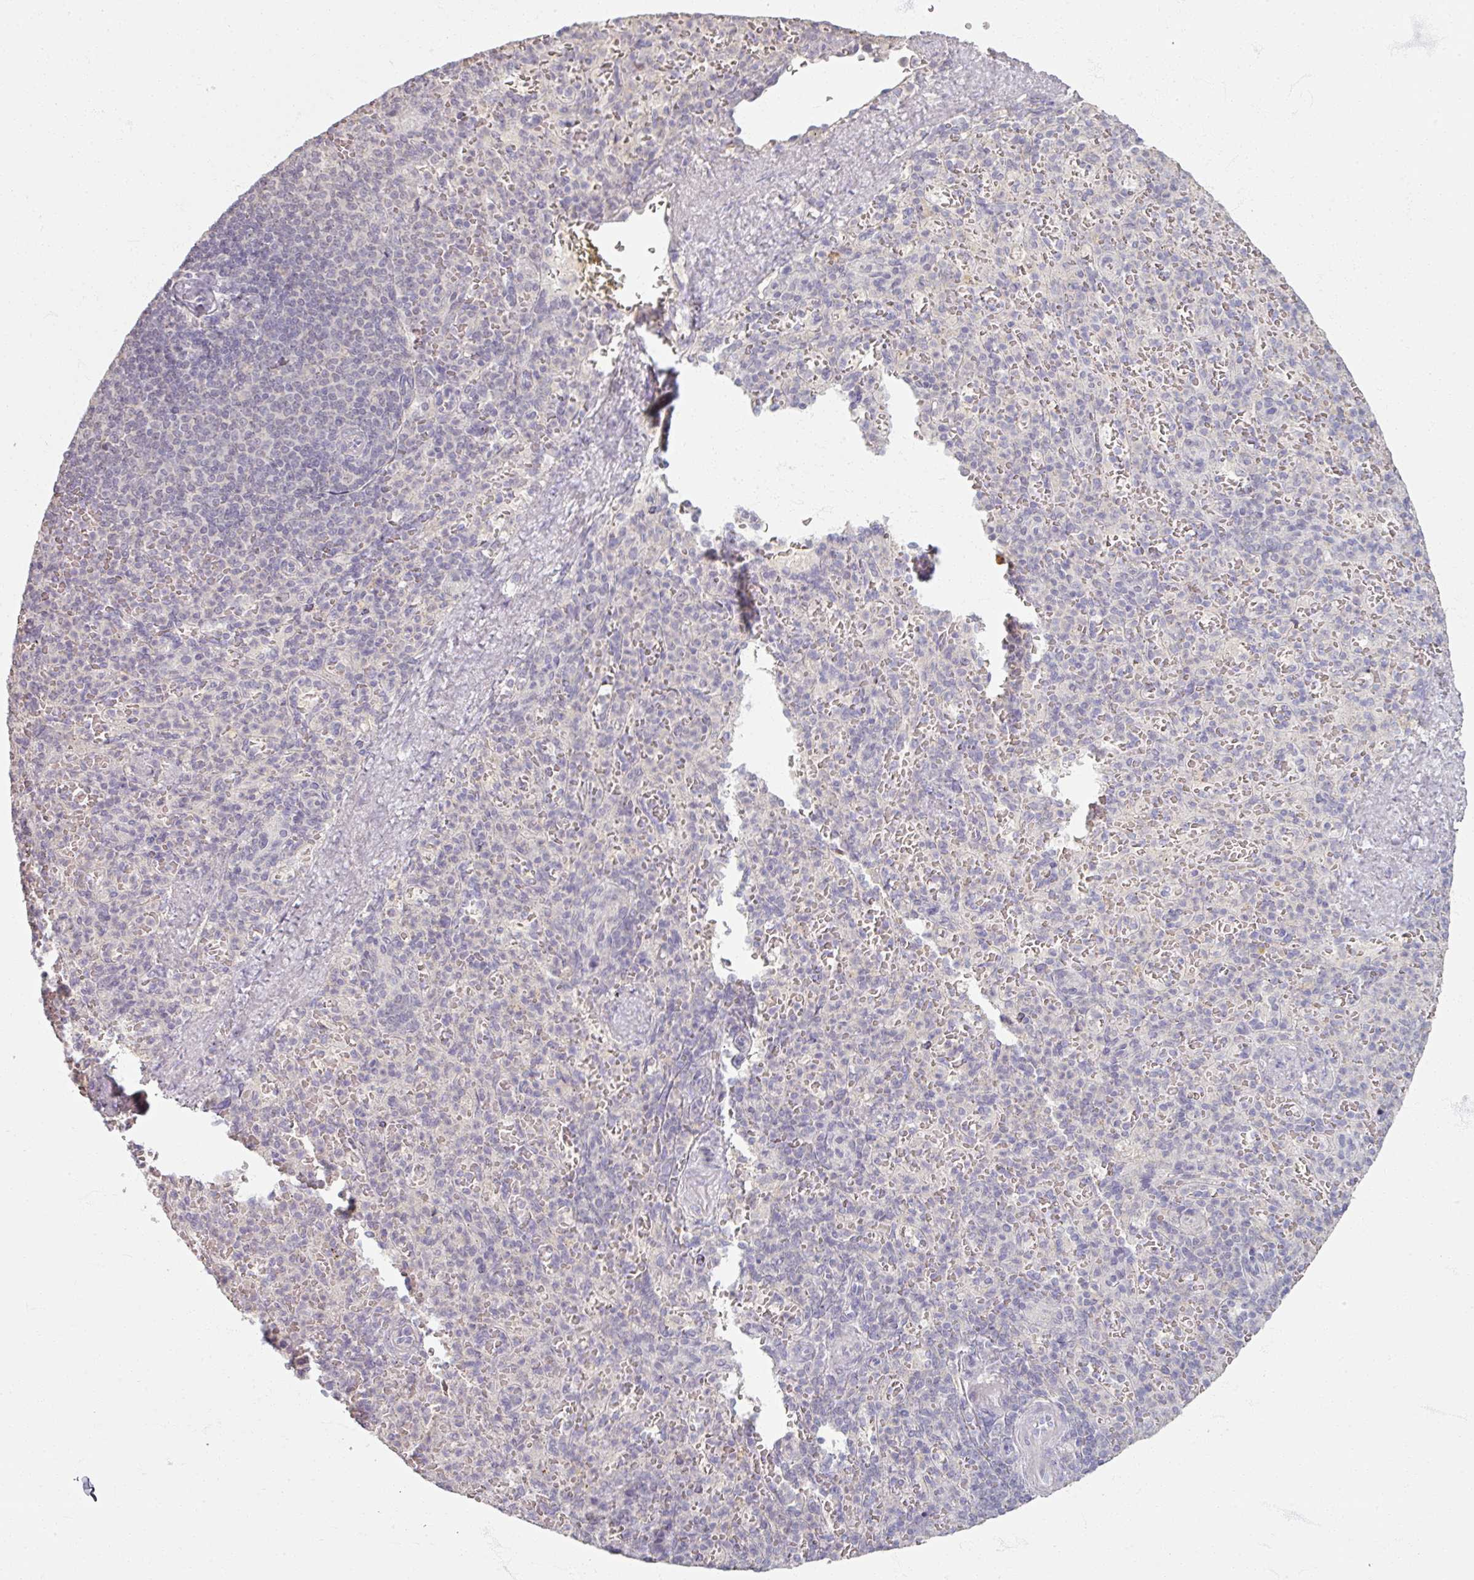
{"staining": {"intensity": "negative", "quantity": "none", "location": "none"}, "tissue": "spleen", "cell_type": "Cells in red pulp", "image_type": "normal", "snomed": [{"axis": "morphology", "description": "Normal tissue, NOS"}, {"axis": "topography", "description": "Spleen"}], "caption": "The IHC image has no significant positivity in cells in red pulp of spleen.", "gene": "SOX11", "patient": {"sex": "female", "age": 74}}